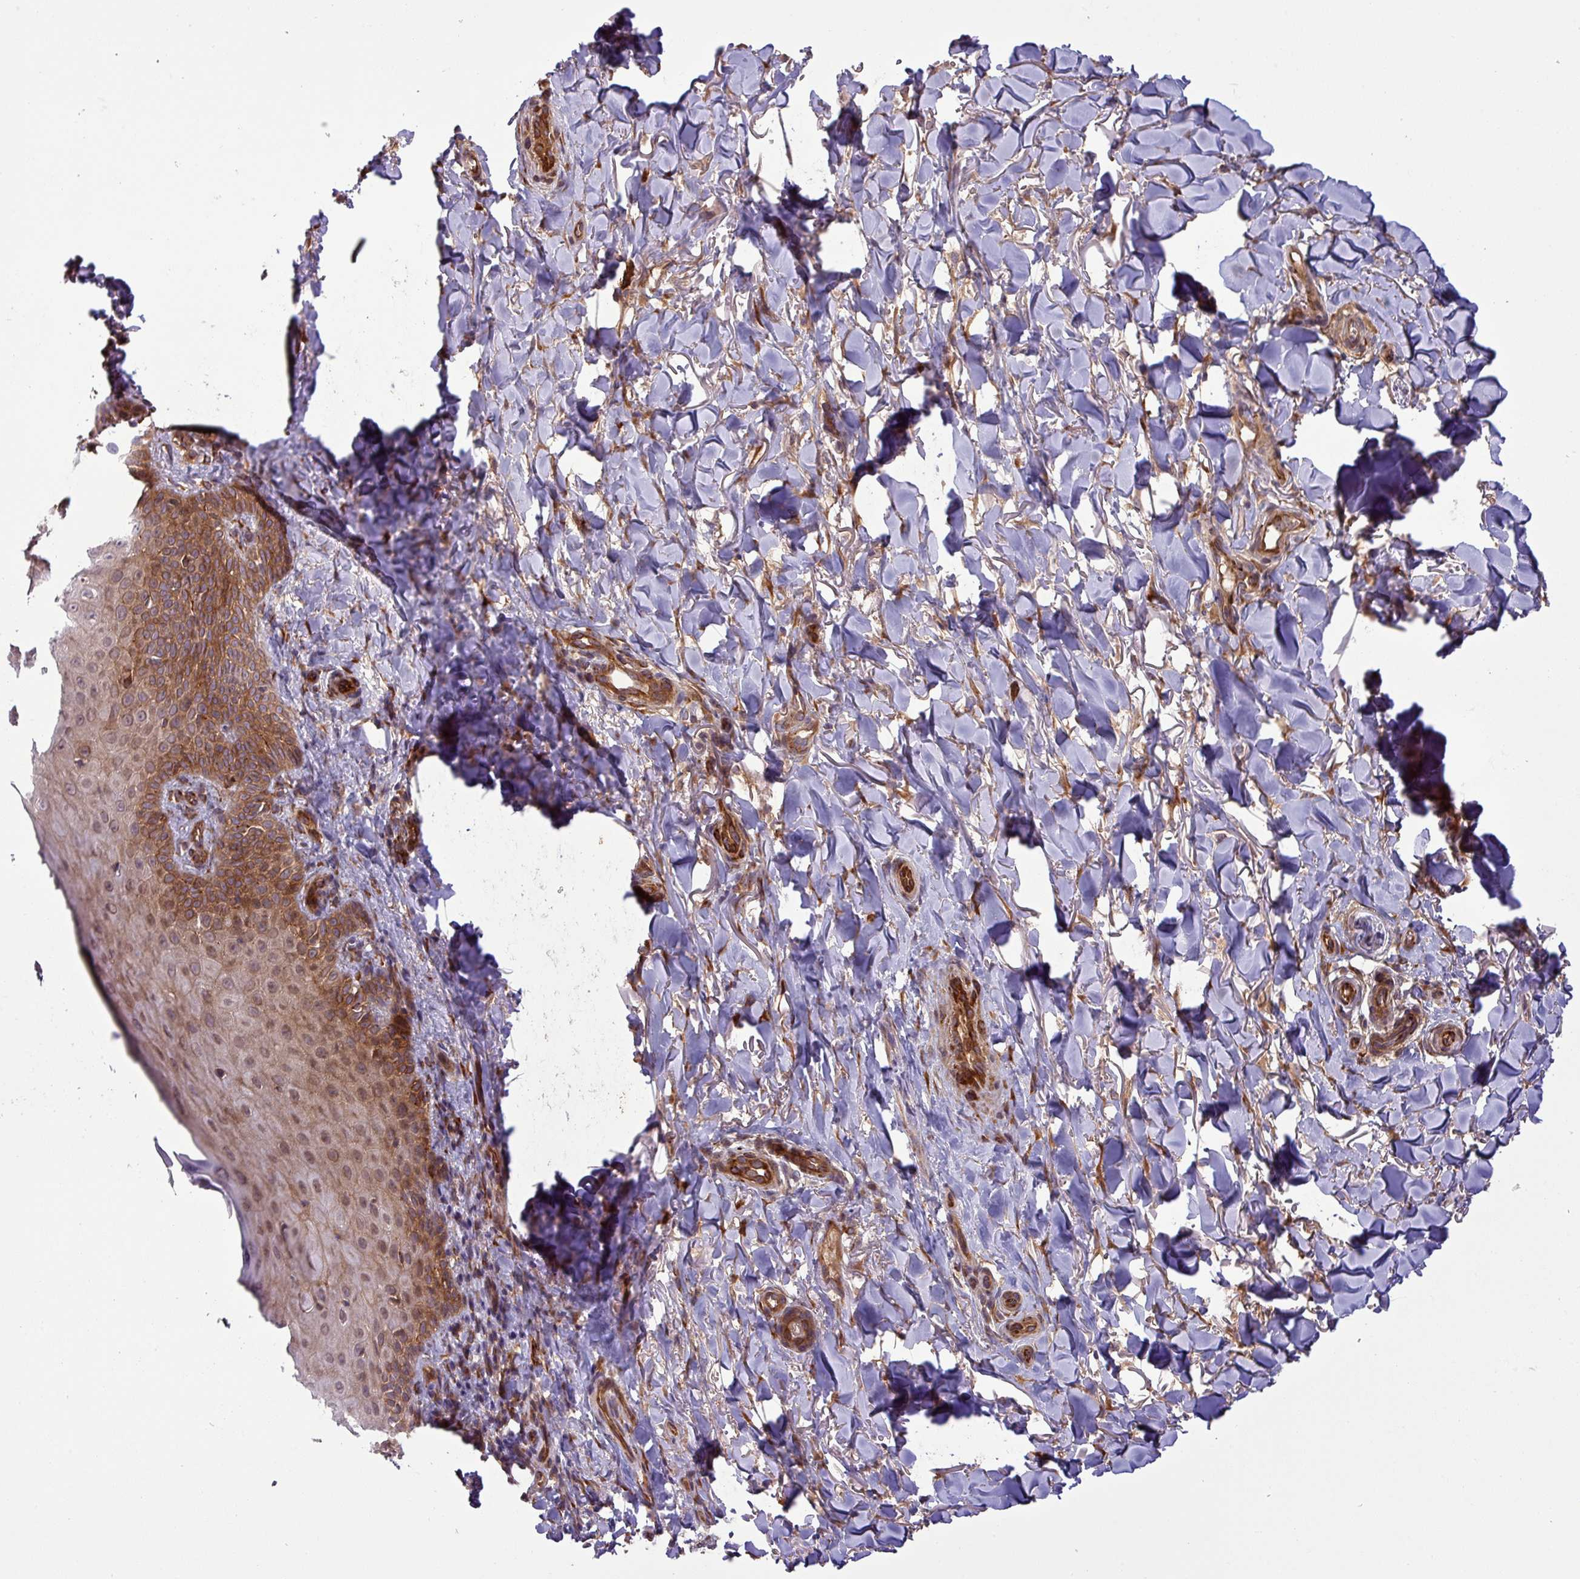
{"staining": {"intensity": "moderate", "quantity": ">75%", "location": "cytoplasmic/membranous"}, "tissue": "skin", "cell_type": "Fibroblasts", "image_type": "normal", "snomed": [{"axis": "morphology", "description": "Normal tissue, NOS"}, {"axis": "topography", "description": "Skin"}], "caption": "An IHC image of unremarkable tissue is shown. Protein staining in brown highlights moderate cytoplasmic/membranous positivity in skin within fibroblasts. (brown staining indicates protein expression, while blue staining denotes nuclei).", "gene": "ART1", "patient": {"sex": "male", "age": 81}}